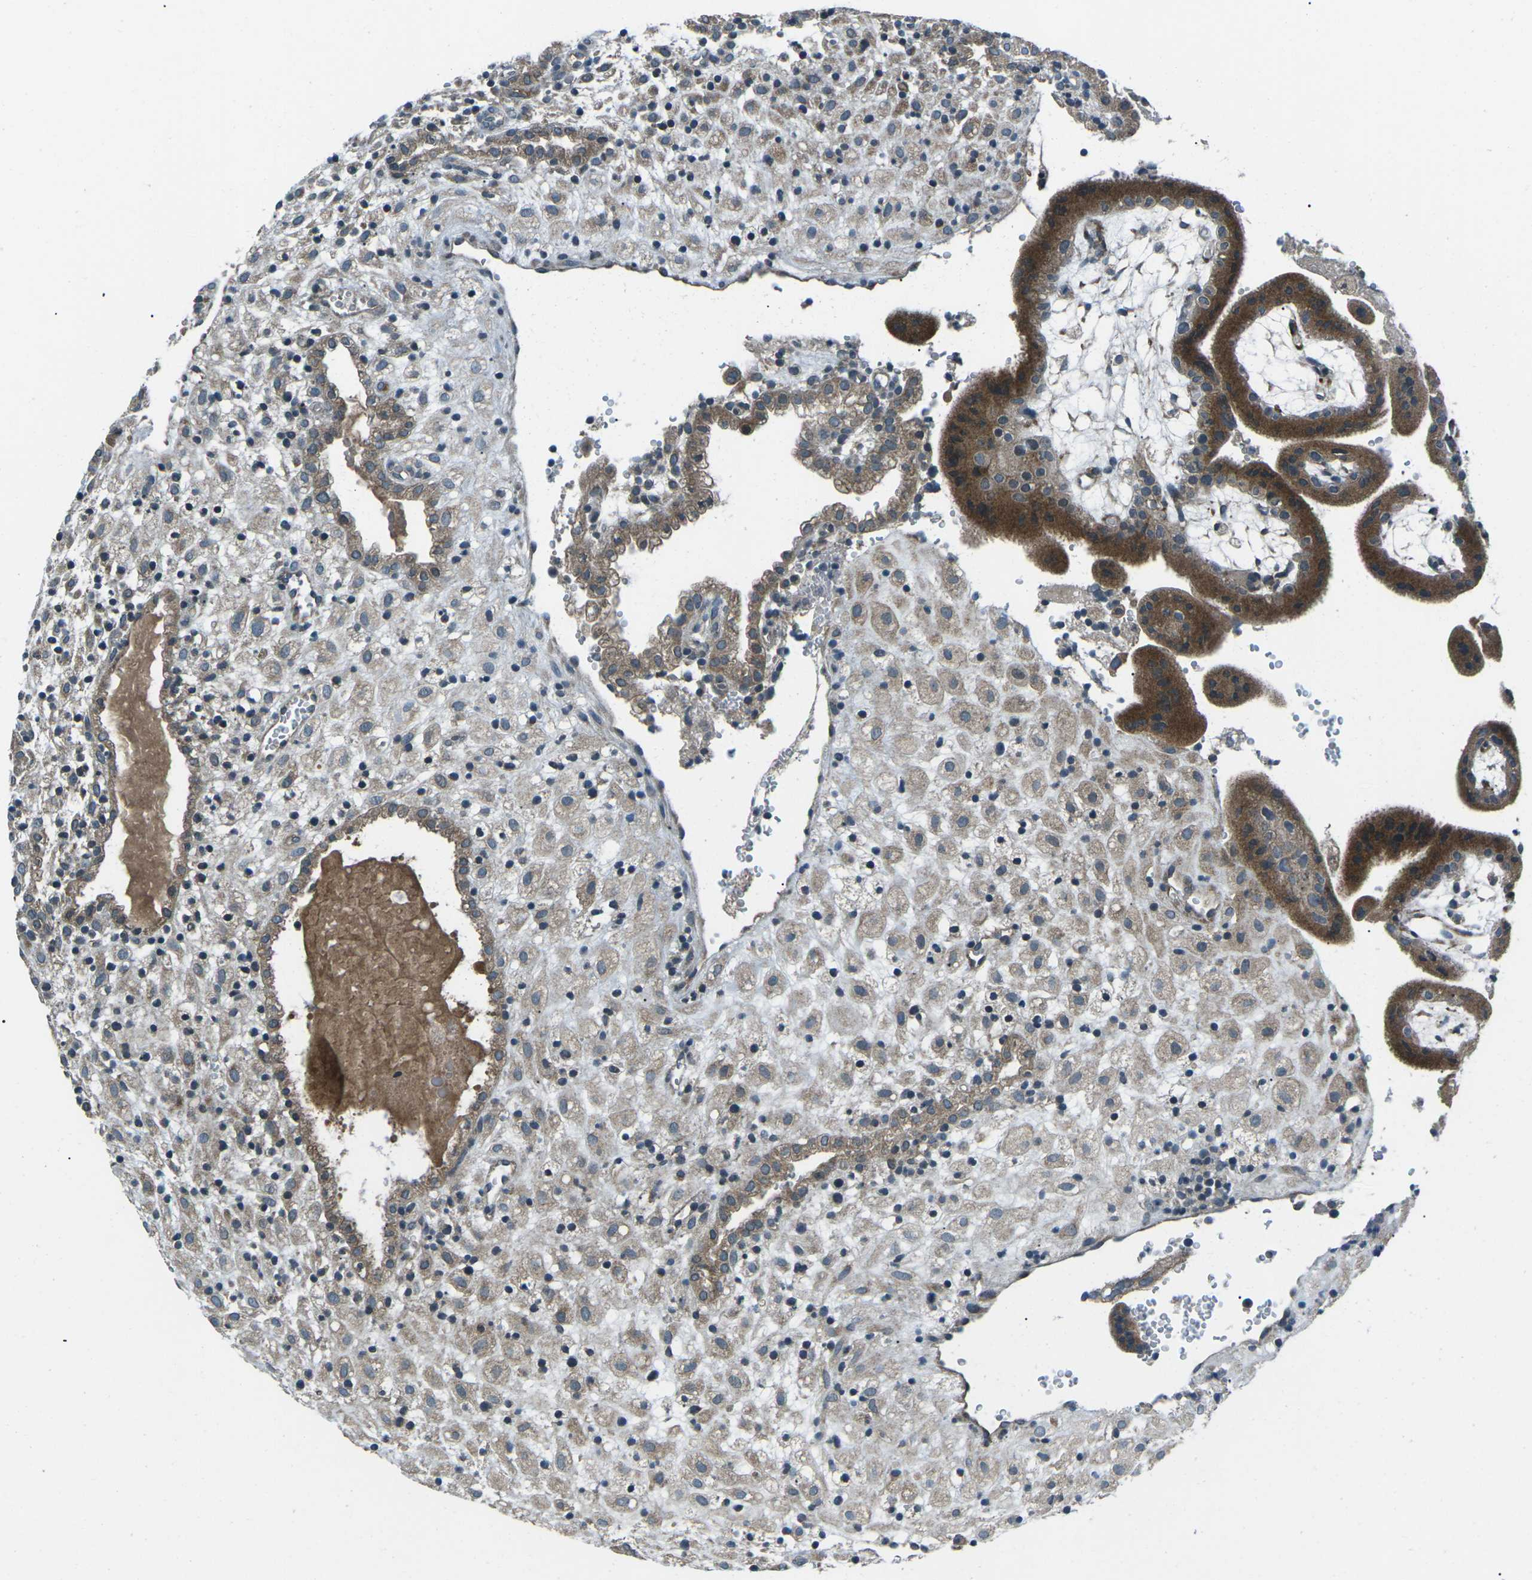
{"staining": {"intensity": "moderate", "quantity": "25%-75%", "location": "cytoplasmic/membranous"}, "tissue": "placenta", "cell_type": "Decidual cells", "image_type": "normal", "snomed": [{"axis": "morphology", "description": "Normal tissue, NOS"}, {"axis": "topography", "description": "Placenta"}], "caption": "This micrograph exhibits immunohistochemistry staining of benign placenta, with medium moderate cytoplasmic/membranous expression in approximately 25%-75% of decidual cells.", "gene": "CDK16", "patient": {"sex": "female", "age": 18}}